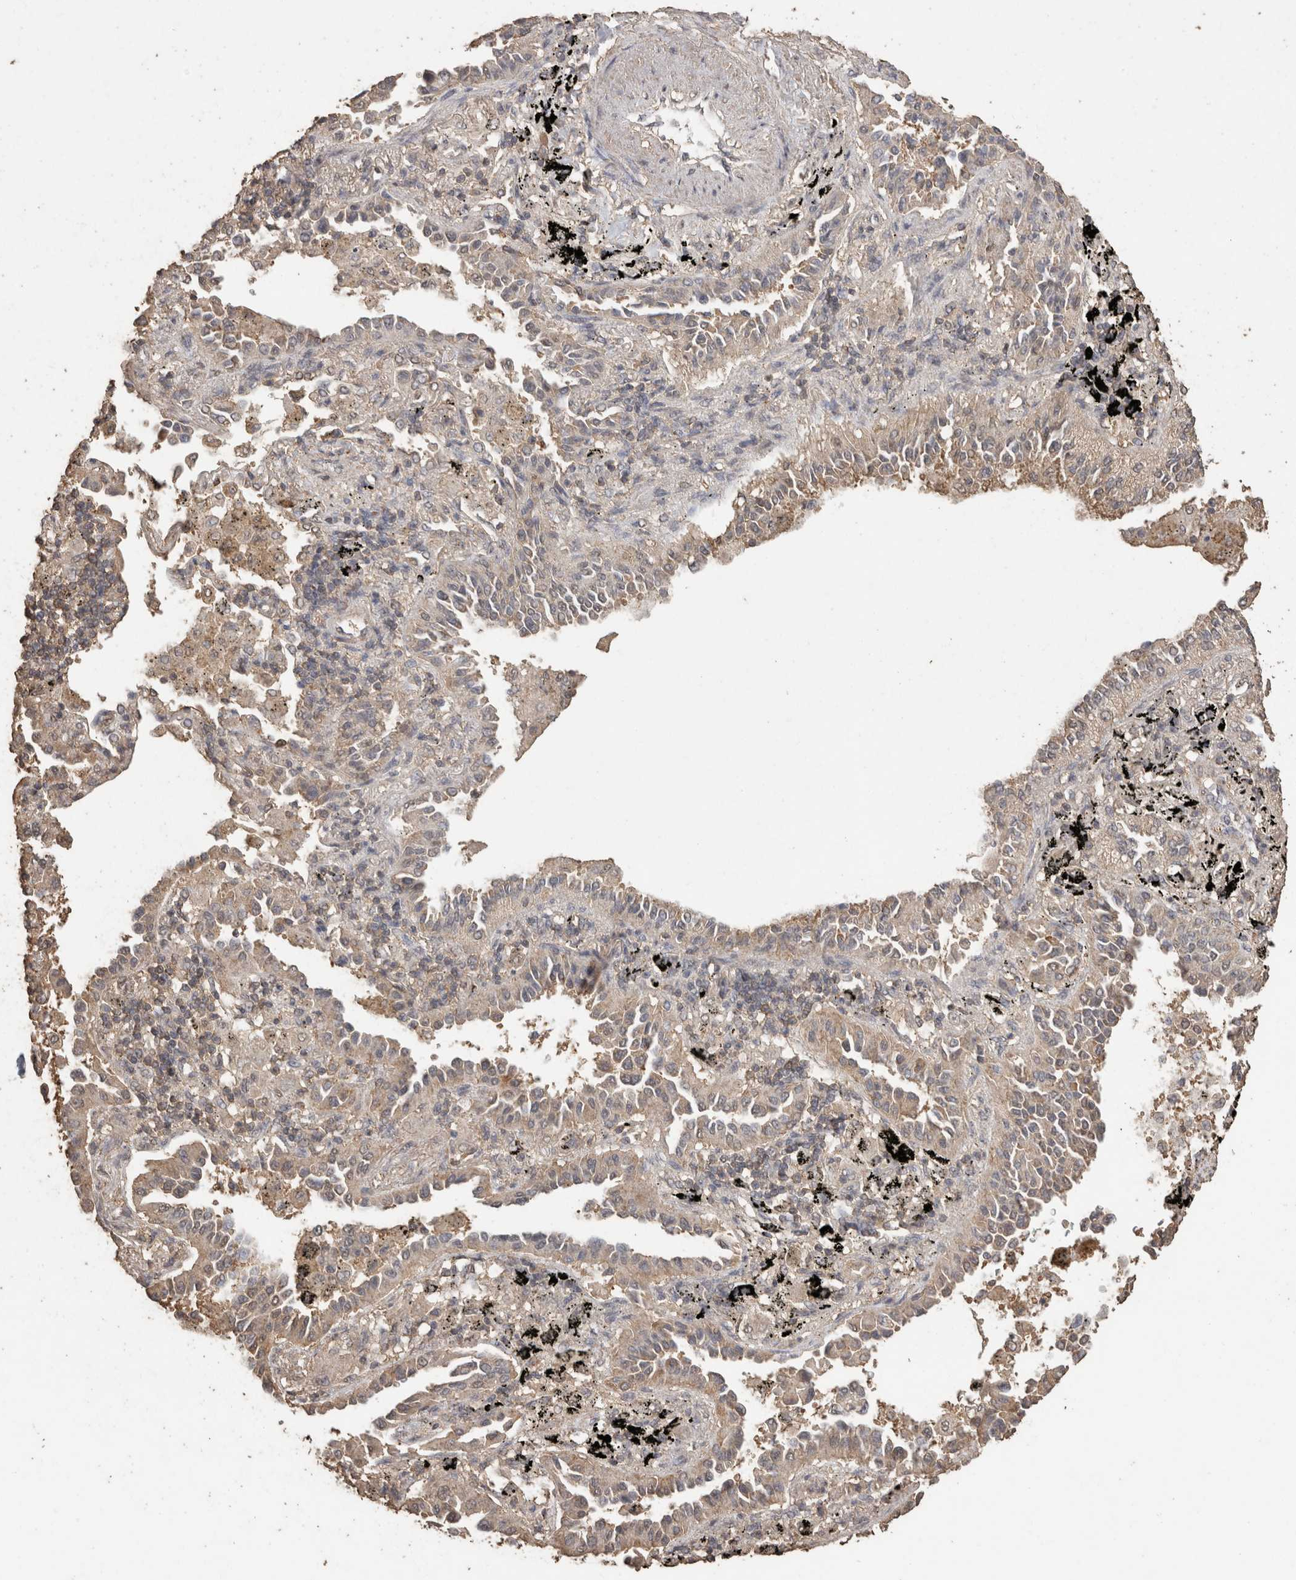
{"staining": {"intensity": "weak", "quantity": "<25%", "location": "cytoplasmic/membranous"}, "tissue": "lung cancer", "cell_type": "Tumor cells", "image_type": "cancer", "snomed": [{"axis": "morphology", "description": "Normal tissue, NOS"}, {"axis": "morphology", "description": "Adenocarcinoma, NOS"}, {"axis": "topography", "description": "Lung"}], "caption": "Photomicrograph shows no significant protein staining in tumor cells of lung cancer. (DAB (3,3'-diaminobenzidine) immunohistochemistry (IHC) visualized using brightfield microscopy, high magnification).", "gene": "CX3CL1", "patient": {"sex": "male", "age": 59}}